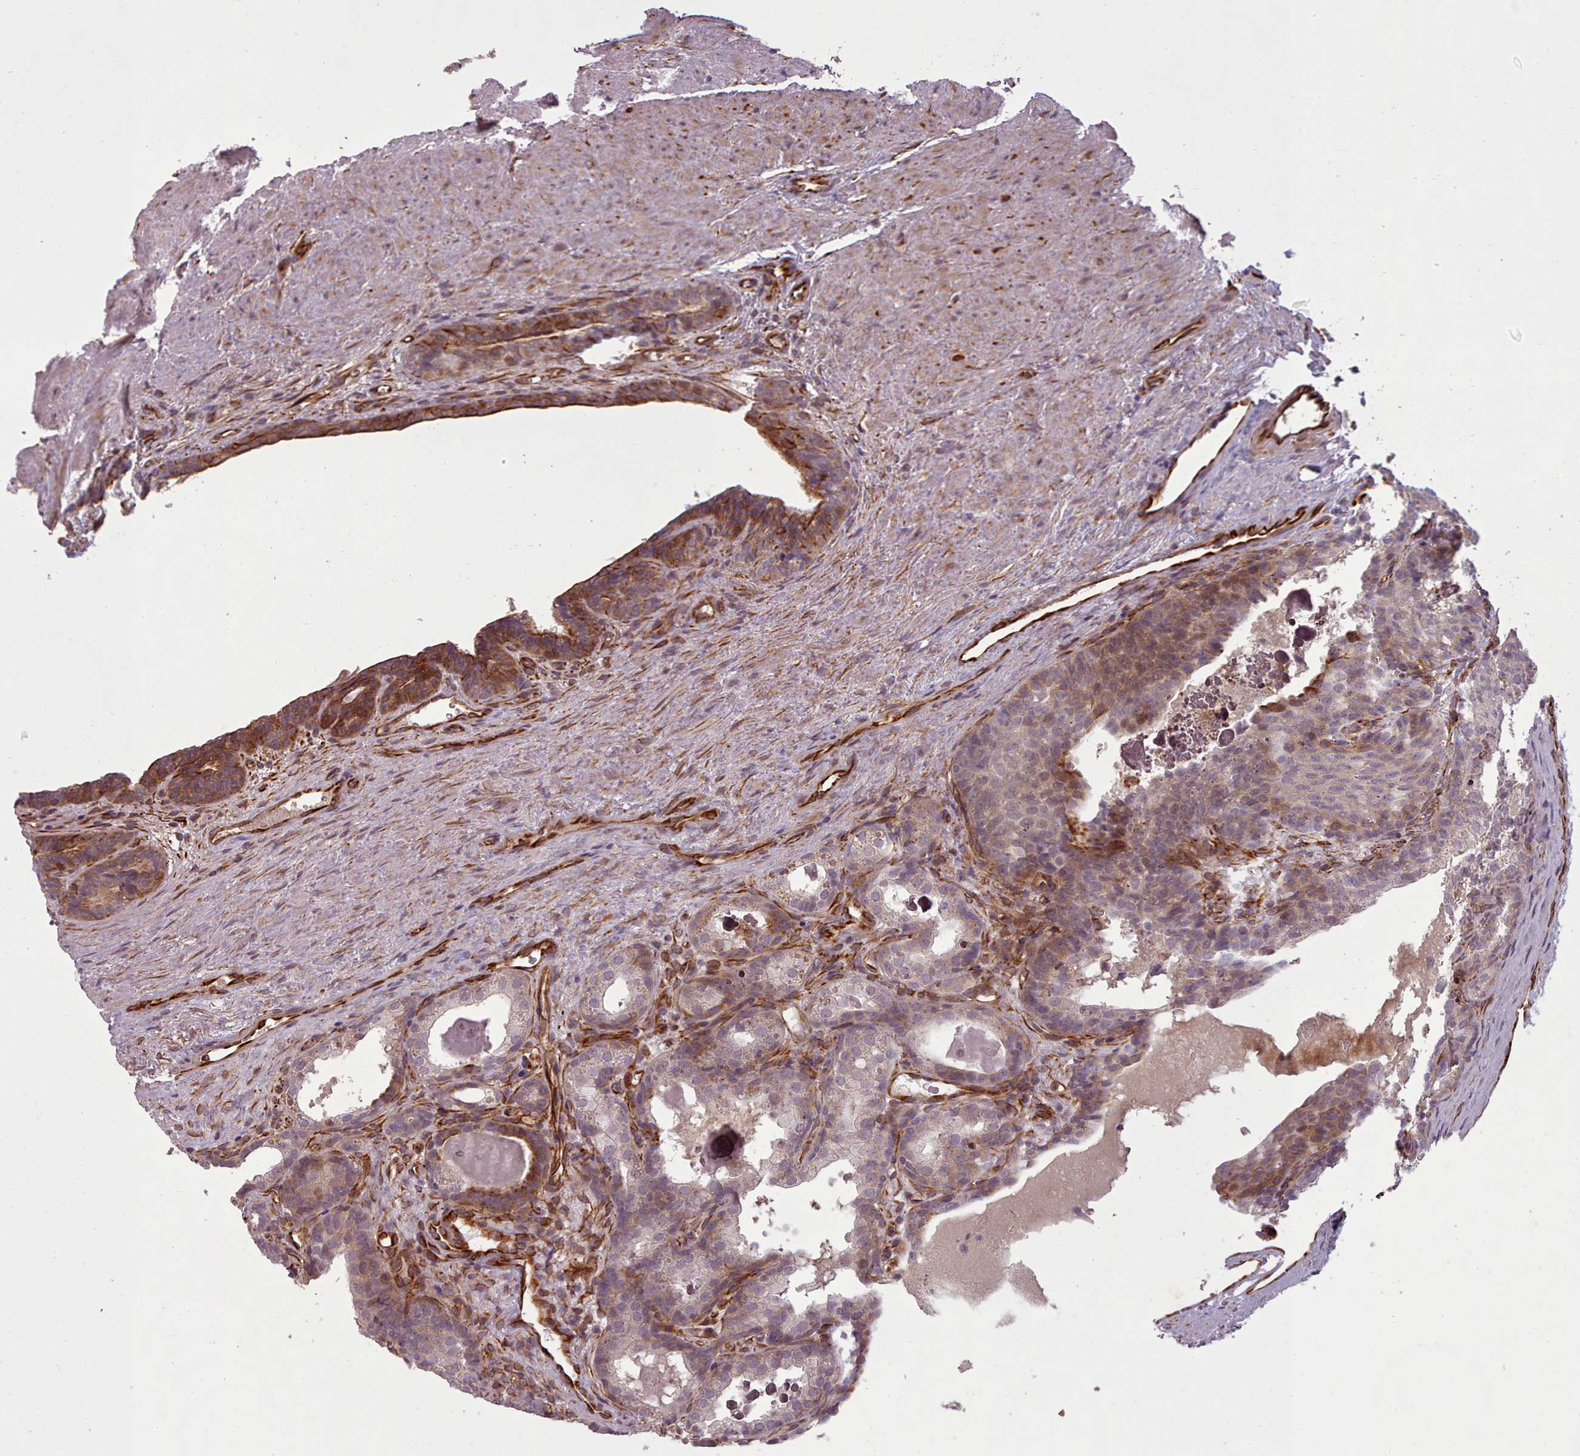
{"staining": {"intensity": "strong", "quantity": "25%-75%", "location": "cytoplasmic/membranous,nuclear"}, "tissue": "prostate cancer", "cell_type": "Tumor cells", "image_type": "cancer", "snomed": [{"axis": "morphology", "description": "Adenocarcinoma, High grade"}, {"axis": "topography", "description": "Prostate"}], "caption": "A micrograph showing strong cytoplasmic/membranous and nuclear expression in approximately 25%-75% of tumor cells in prostate adenocarcinoma (high-grade), as visualized by brown immunohistochemical staining.", "gene": "GBGT1", "patient": {"sex": "male", "age": 62}}